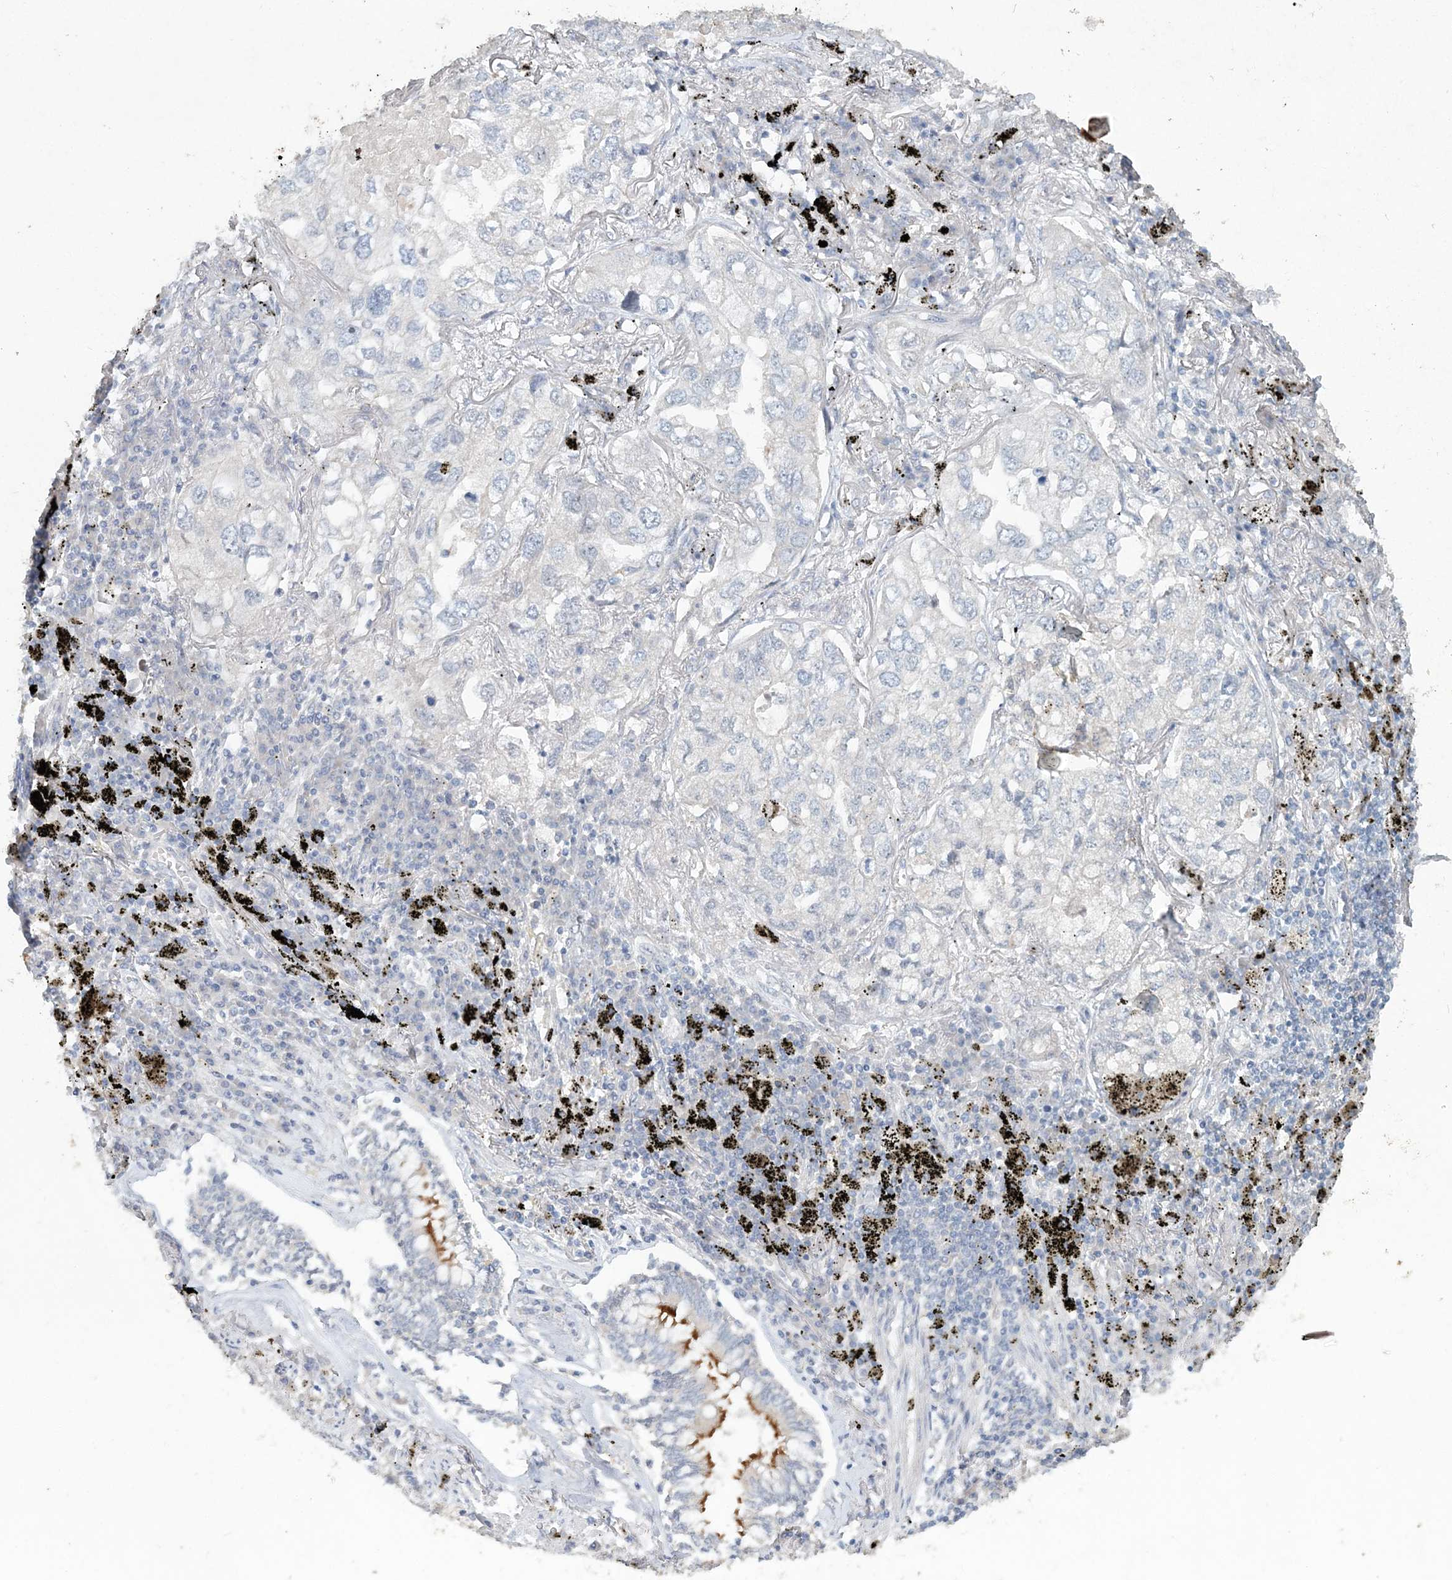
{"staining": {"intensity": "negative", "quantity": "none", "location": "none"}, "tissue": "lung cancer", "cell_type": "Tumor cells", "image_type": "cancer", "snomed": [{"axis": "morphology", "description": "Adenocarcinoma, NOS"}, {"axis": "topography", "description": "Lung"}], "caption": "High power microscopy image of an immunohistochemistry image of adenocarcinoma (lung), revealing no significant staining in tumor cells.", "gene": "DNAH5", "patient": {"sex": "male", "age": 65}}